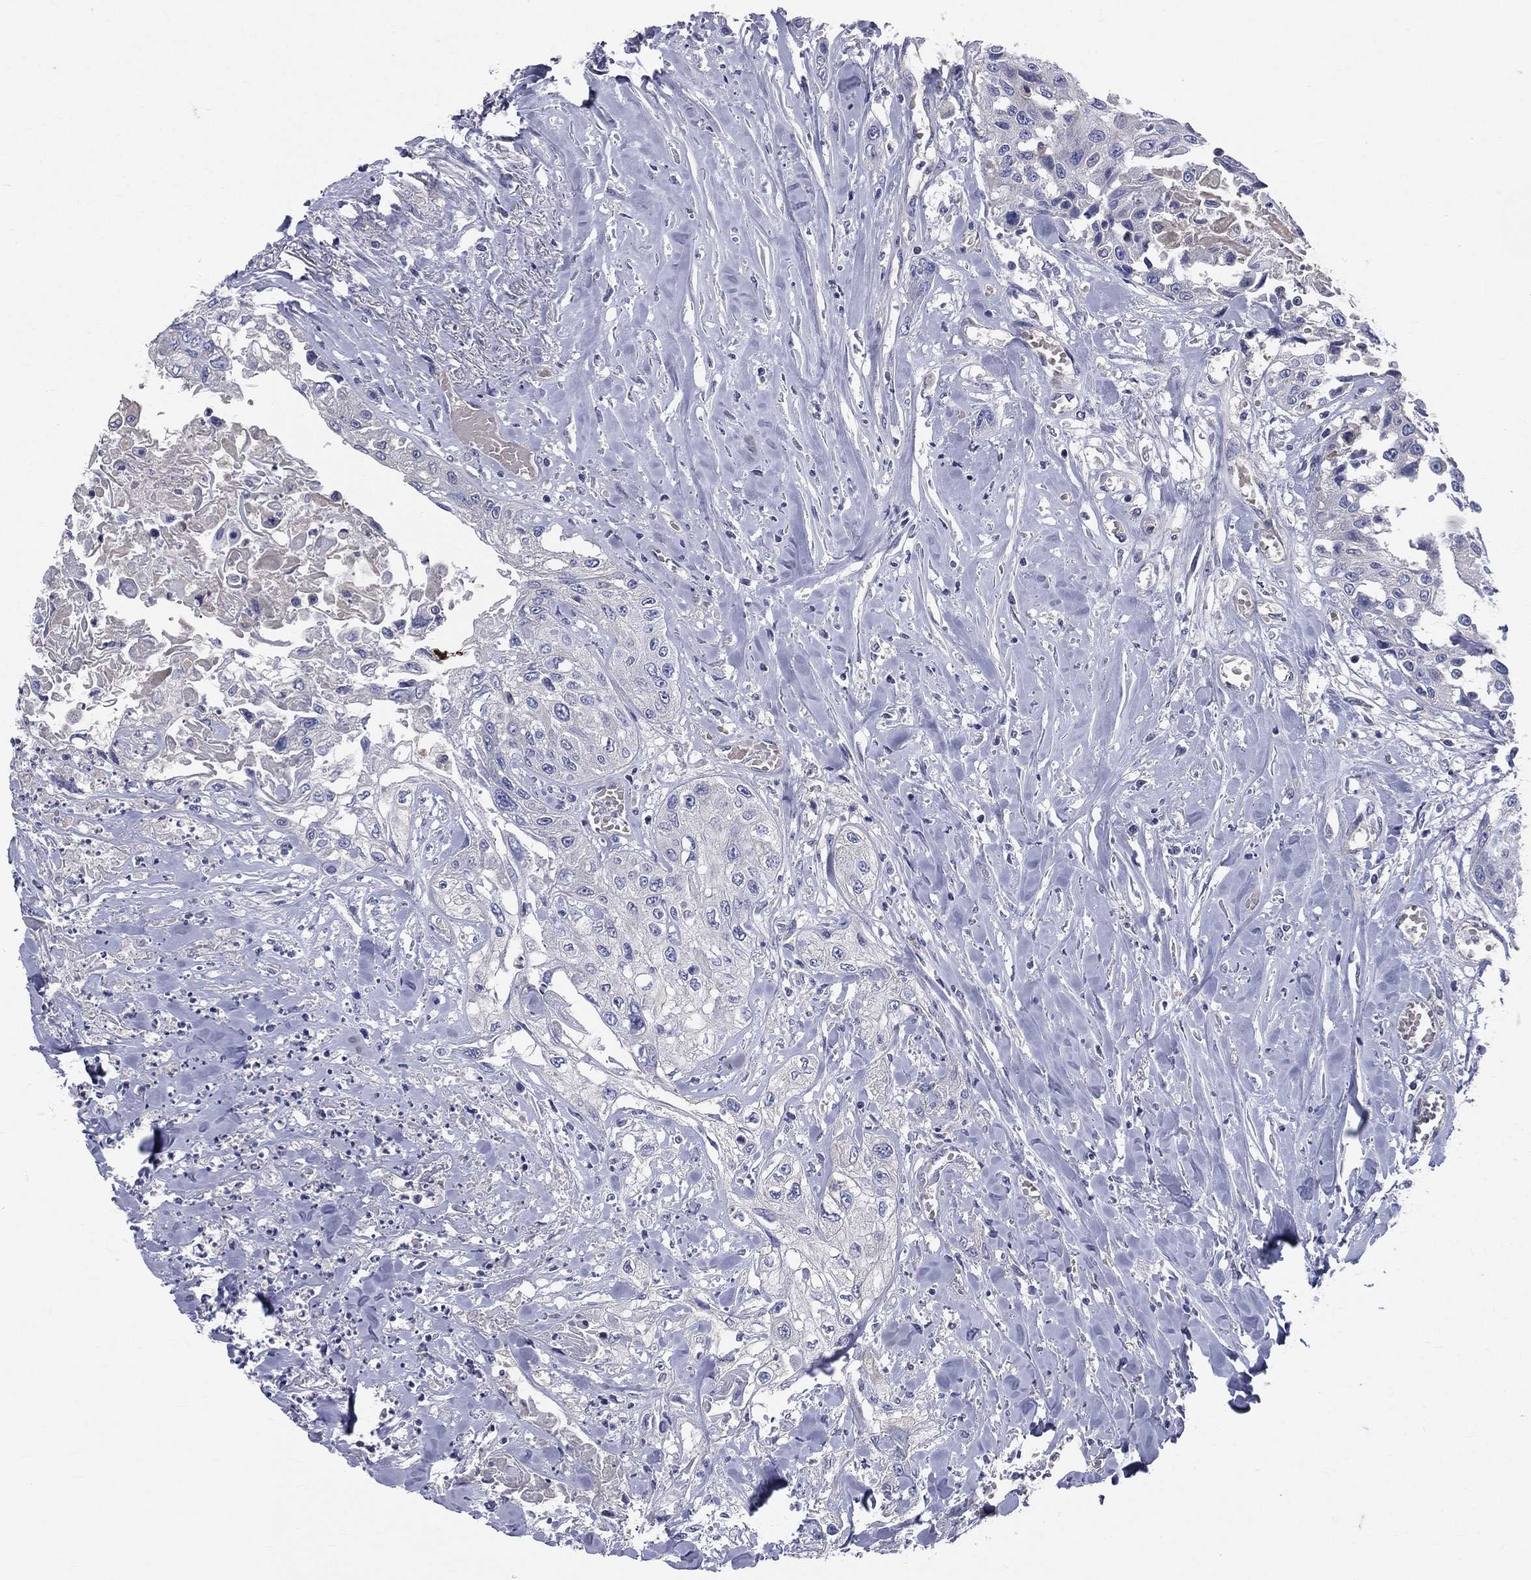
{"staining": {"intensity": "negative", "quantity": "none", "location": "none"}, "tissue": "head and neck cancer", "cell_type": "Tumor cells", "image_type": "cancer", "snomed": [{"axis": "morphology", "description": "Normal tissue, NOS"}, {"axis": "morphology", "description": "Squamous cell carcinoma, NOS"}, {"axis": "topography", "description": "Oral tissue"}, {"axis": "topography", "description": "Peripheral nerve tissue"}, {"axis": "topography", "description": "Head-Neck"}], "caption": "This histopathology image is of head and neck cancer stained with immunohistochemistry (IHC) to label a protein in brown with the nuclei are counter-stained blue. There is no positivity in tumor cells. (Stains: DAB immunohistochemistry (IHC) with hematoxylin counter stain, Microscopy: brightfield microscopy at high magnification).", "gene": "HP", "patient": {"sex": "female", "age": 59}}